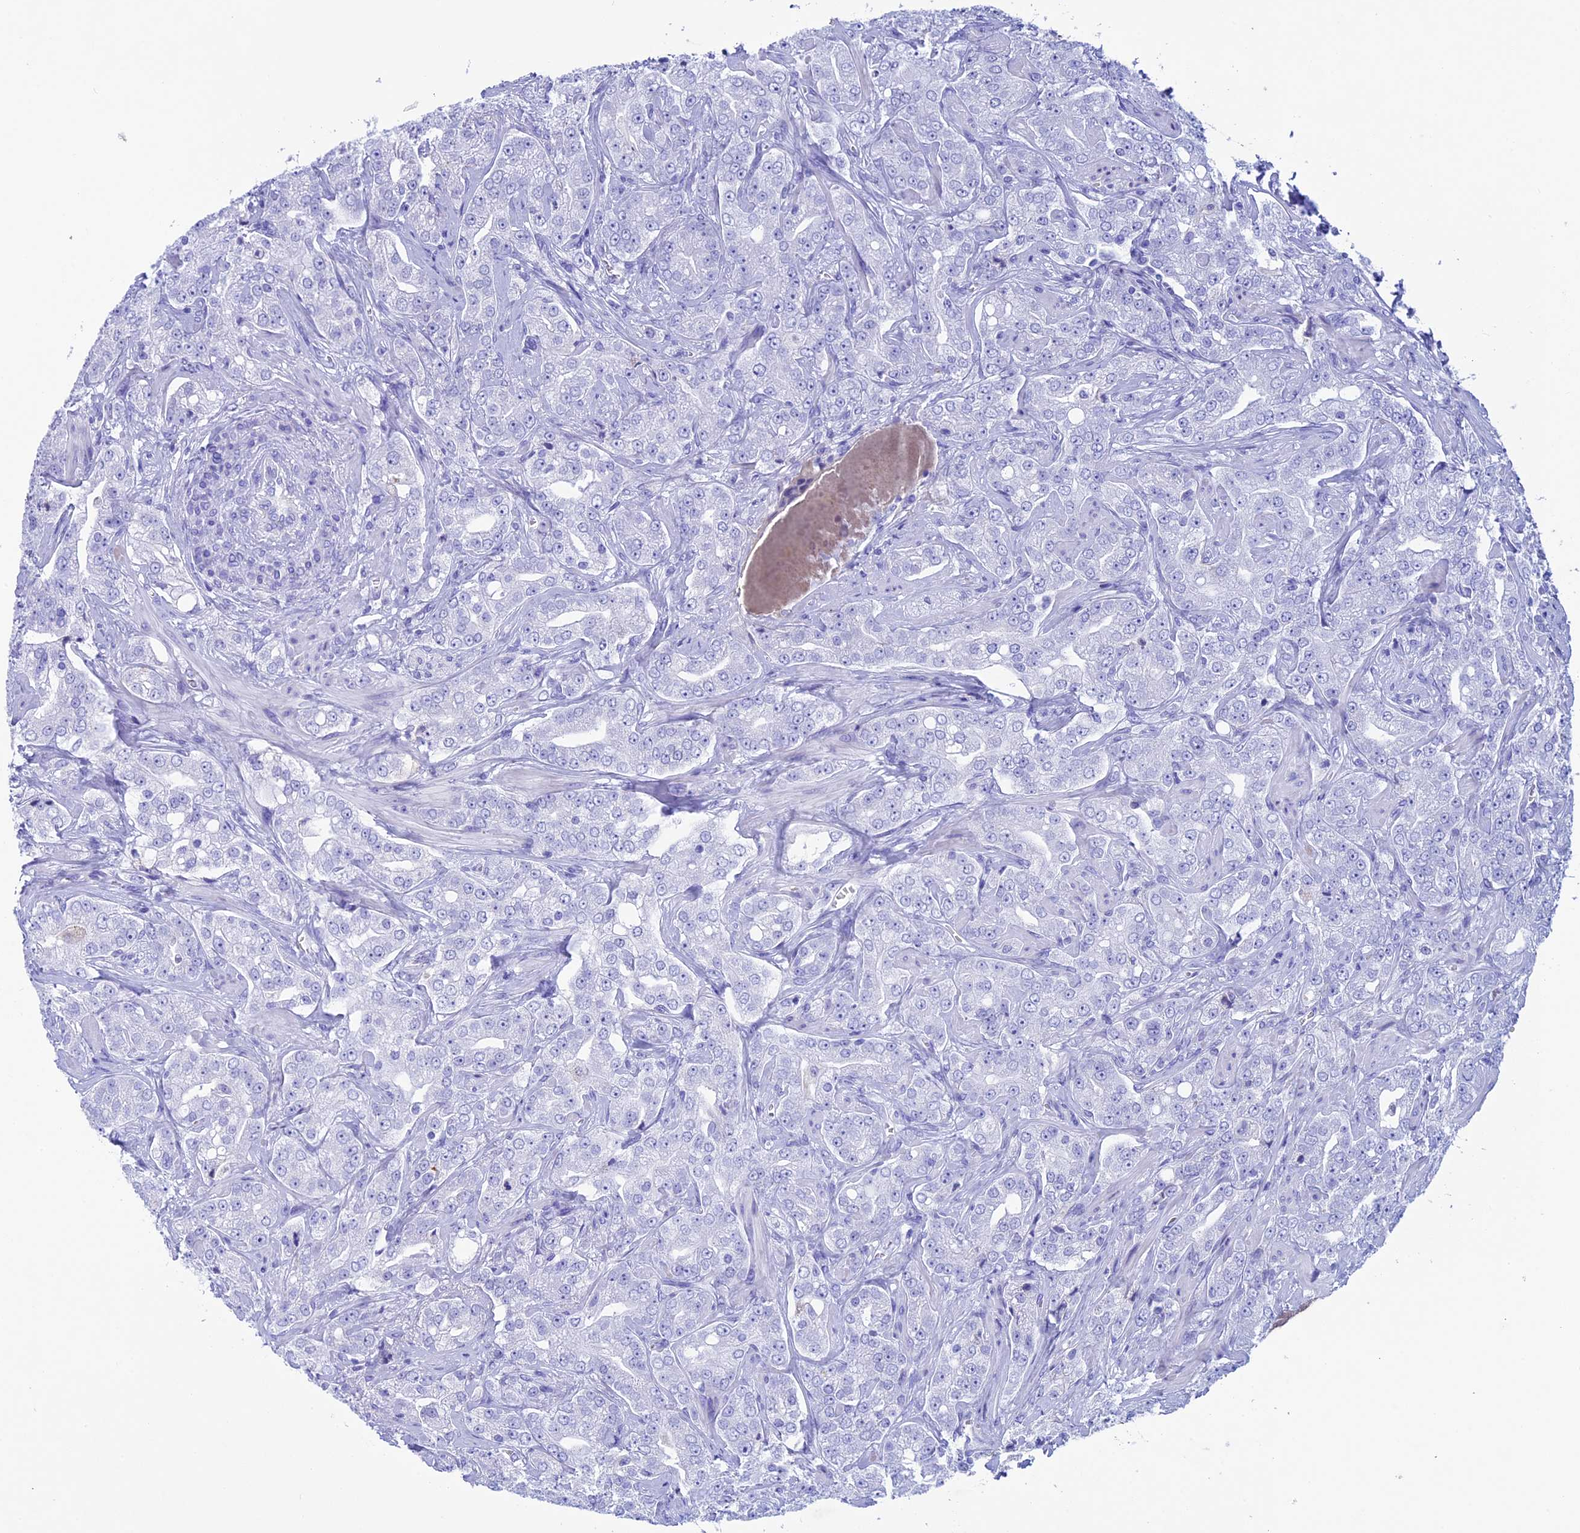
{"staining": {"intensity": "negative", "quantity": "none", "location": "none"}, "tissue": "prostate cancer", "cell_type": "Tumor cells", "image_type": "cancer", "snomed": [{"axis": "morphology", "description": "Adenocarcinoma, Low grade"}, {"axis": "topography", "description": "Prostate"}], "caption": "Immunohistochemistry (IHC) of human prostate cancer (low-grade adenocarcinoma) shows no expression in tumor cells.", "gene": "IGSF6", "patient": {"sex": "male", "age": 67}}